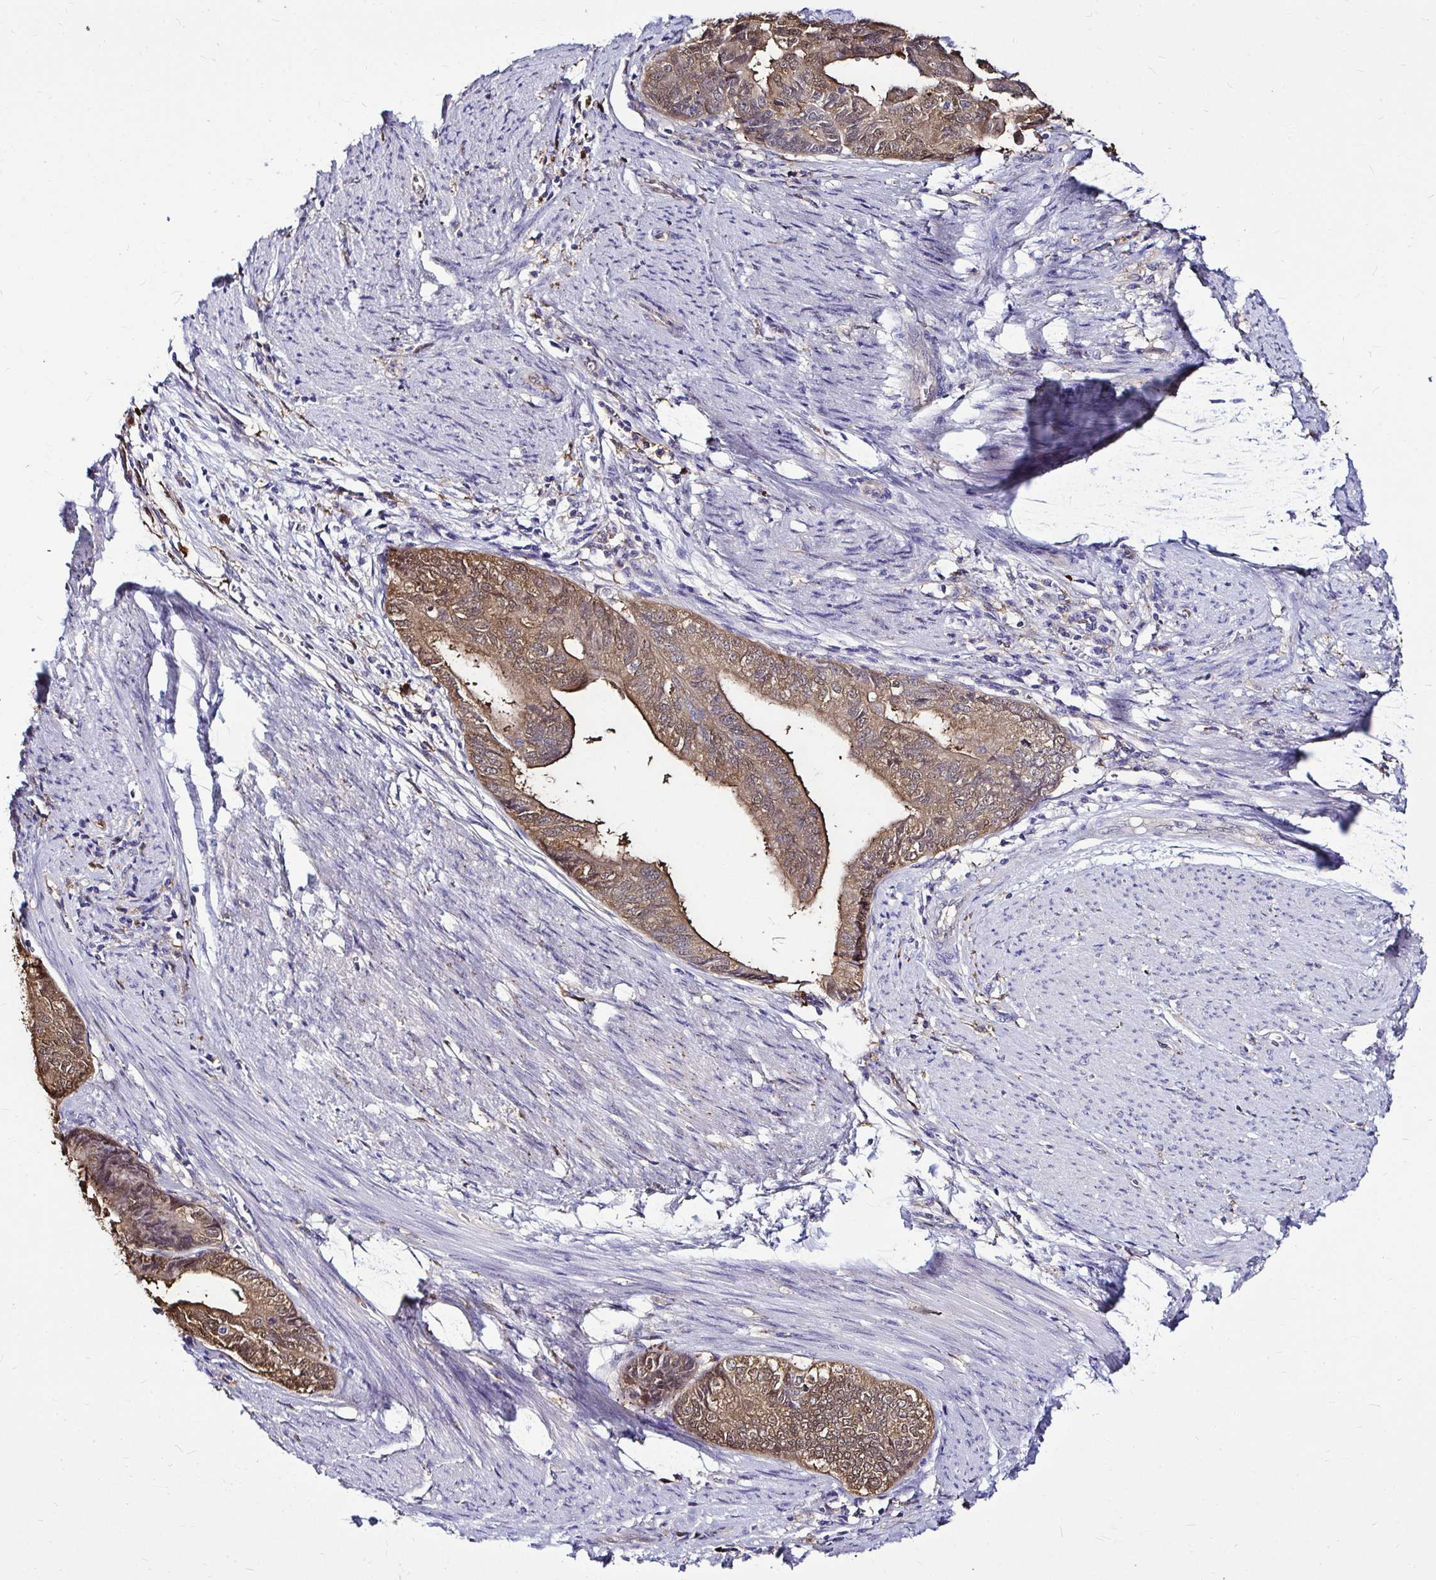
{"staining": {"intensity": "moderate", "quantity": "25%-75%", "location": "cytoplasmic/membranous,nuclear"}, "tissue": "endometrial cancer", "cell_type": "Tumor cells", "image_type": "cancer", "snomed": [{"axis": "morphology", "description": "Adenocarcinoma, NOS"}, {"axis": "topography", "description": "Endometrium"}], "caption": "This is a histology image of immunohistochemistry staining of adenocarcinoma (endometrial), which shows moderate staining in the cytoplasmic/membranous and nuclear of tumor cells.", "gene": "IDH1", "patient": {"sex": "female", "age": 65}}